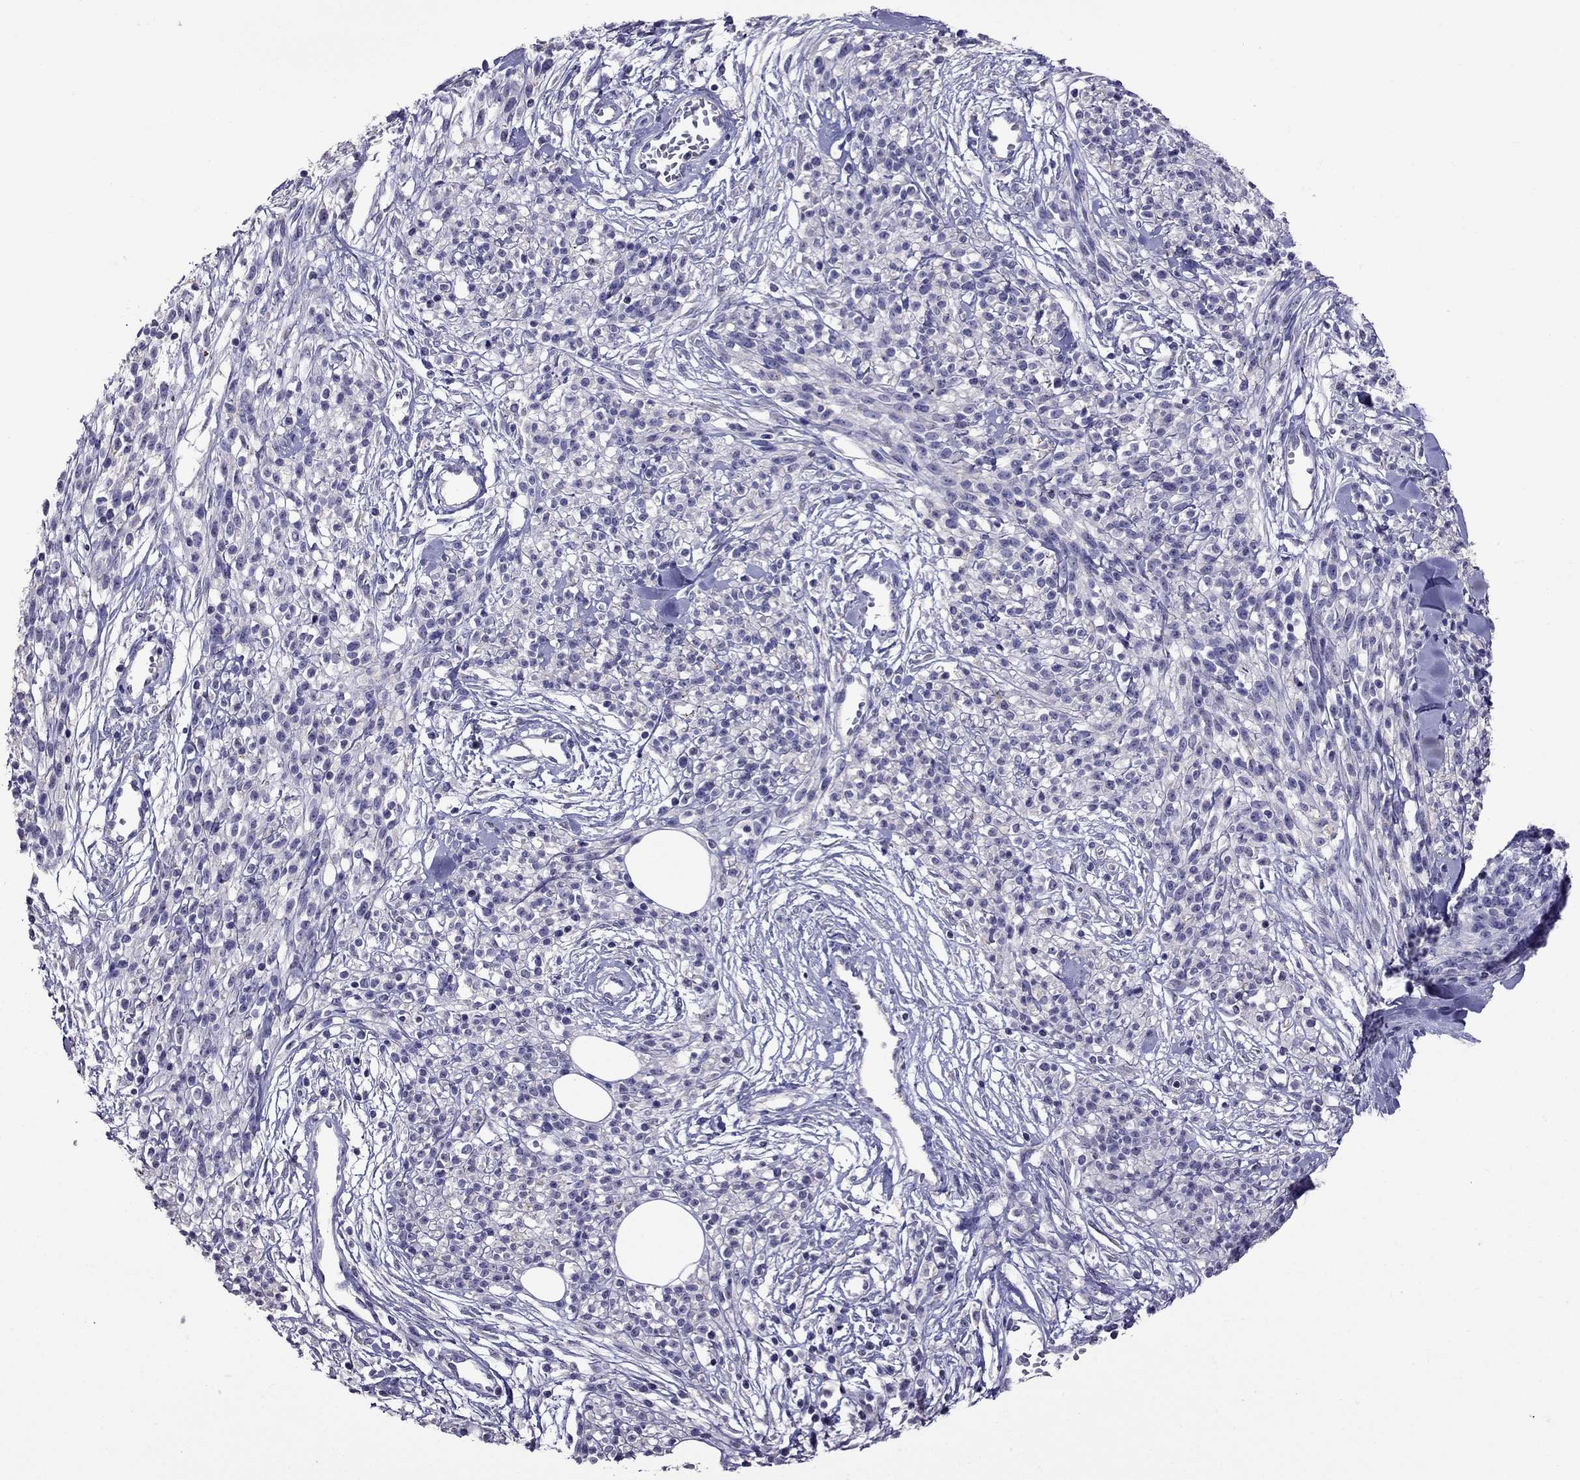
{"staining": {"intensity": "negative", "quantity": "none", "location": "none"}, "tissue": "melanoma", "cell_type": "Tumor cells", "image_type": "cancer", "snomed": [{"axis": "morphology", "description": "Malignant melanoma, NOS"}, {"axis": "topography", "description": "Skin"}, {"axis": "topography", "description": "Skin of trunk"}], "caption": "There is no significant expression in tumor cells of melanoma.", "gene": "OXCT2", "patient": {"sex": "male", "age": 74}}